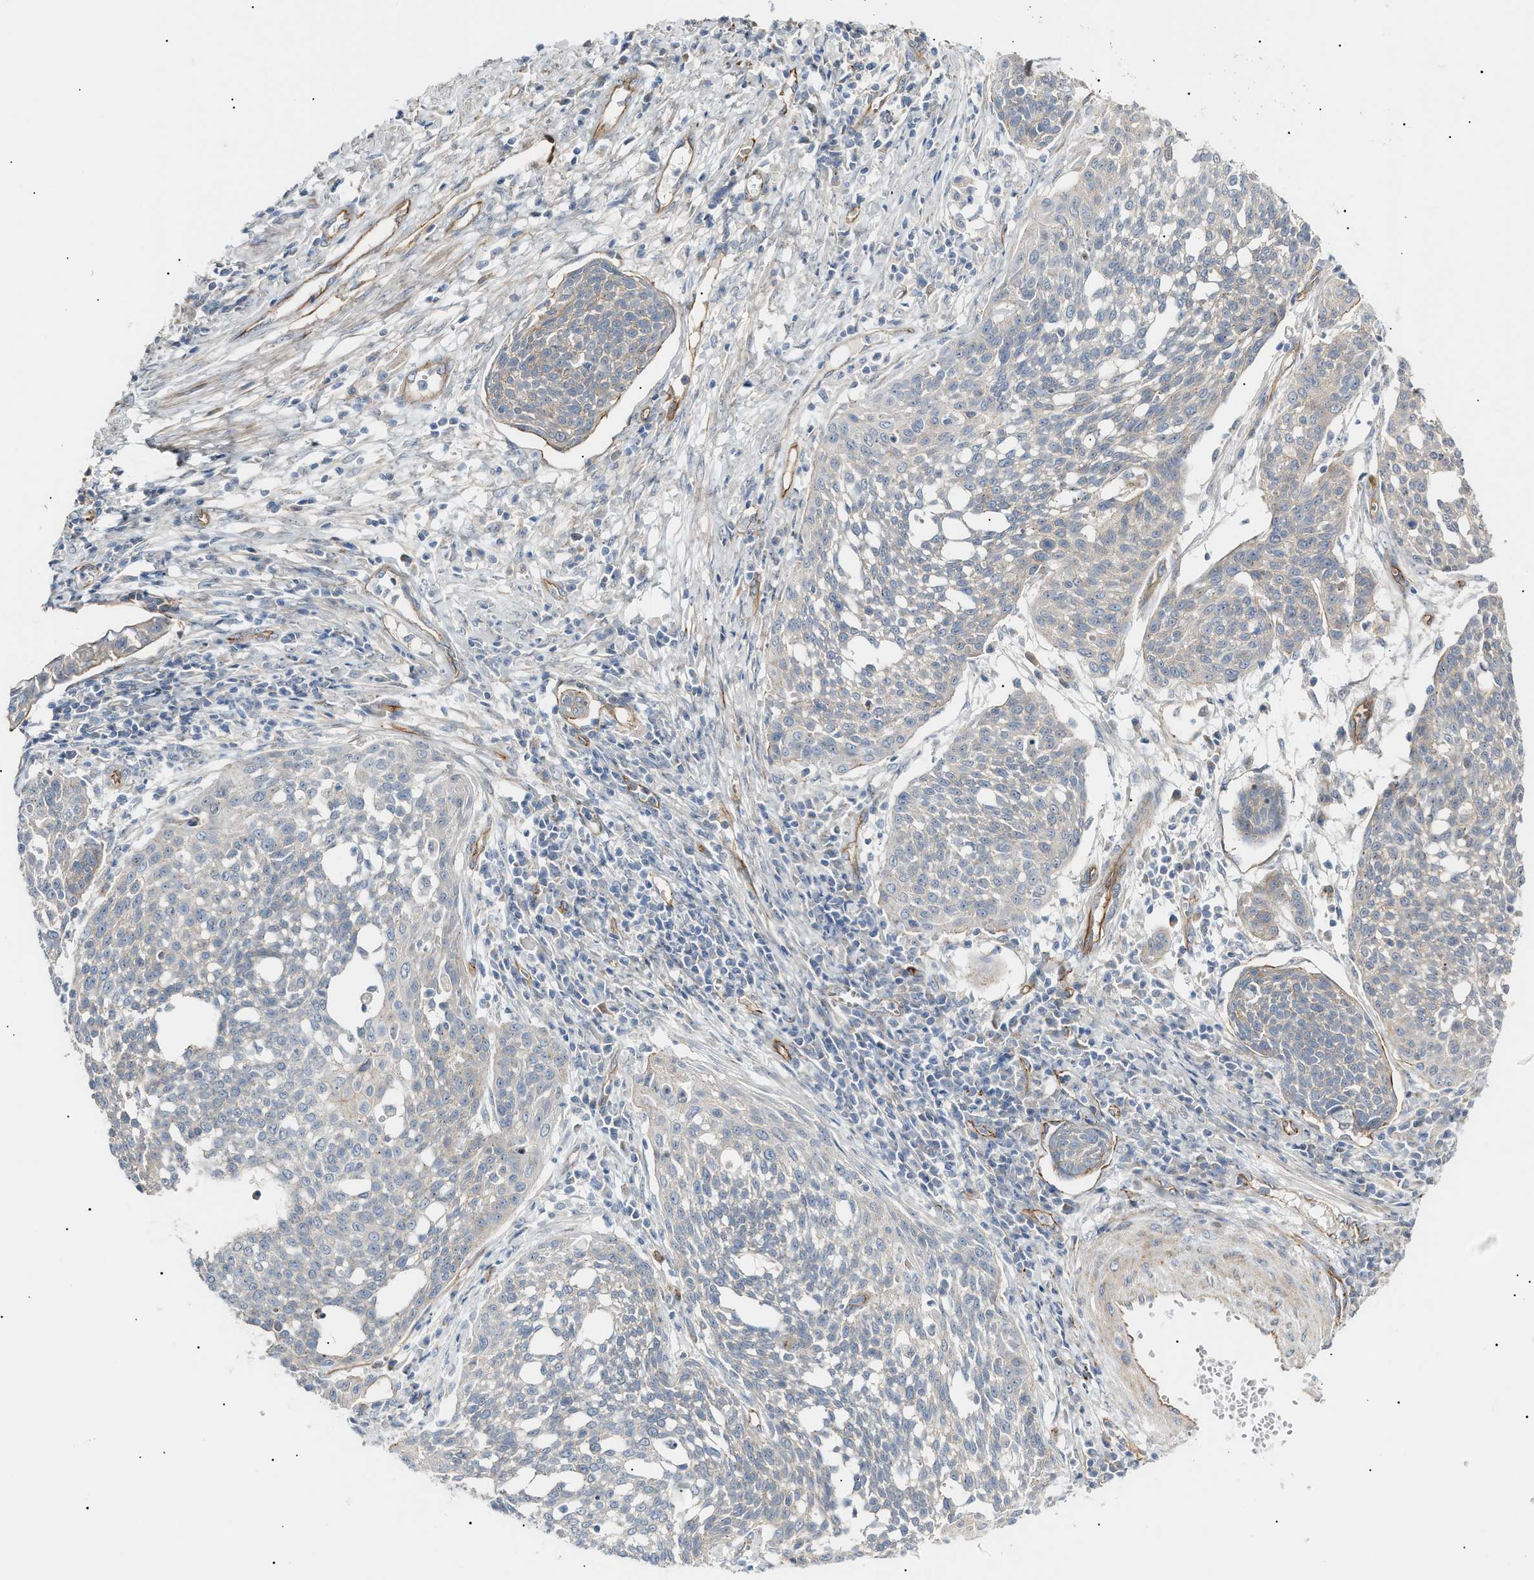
{"staining": {"intensity": "weak", "quantity": "<25%", "location": "cytoplasmic/membranous"}, "tissue": "cervical cancer", "cell_type": "Tumor cells", "image_type": "cancer", "snomed": [{"axis": "morphology", "description": "Squamous cell carcinoma, NOS"}, {"axis": "topography", "description": "Cervix"}], "caption": "Protein analysis of squamous cell carcinoma (cervical) shows no significant positivity in tumor cells. (Immunohistochemistry, brightfield microscopy, high magnification).", "gene": "ZFHX2", "patient": {"sex": "female", "age": 34}}